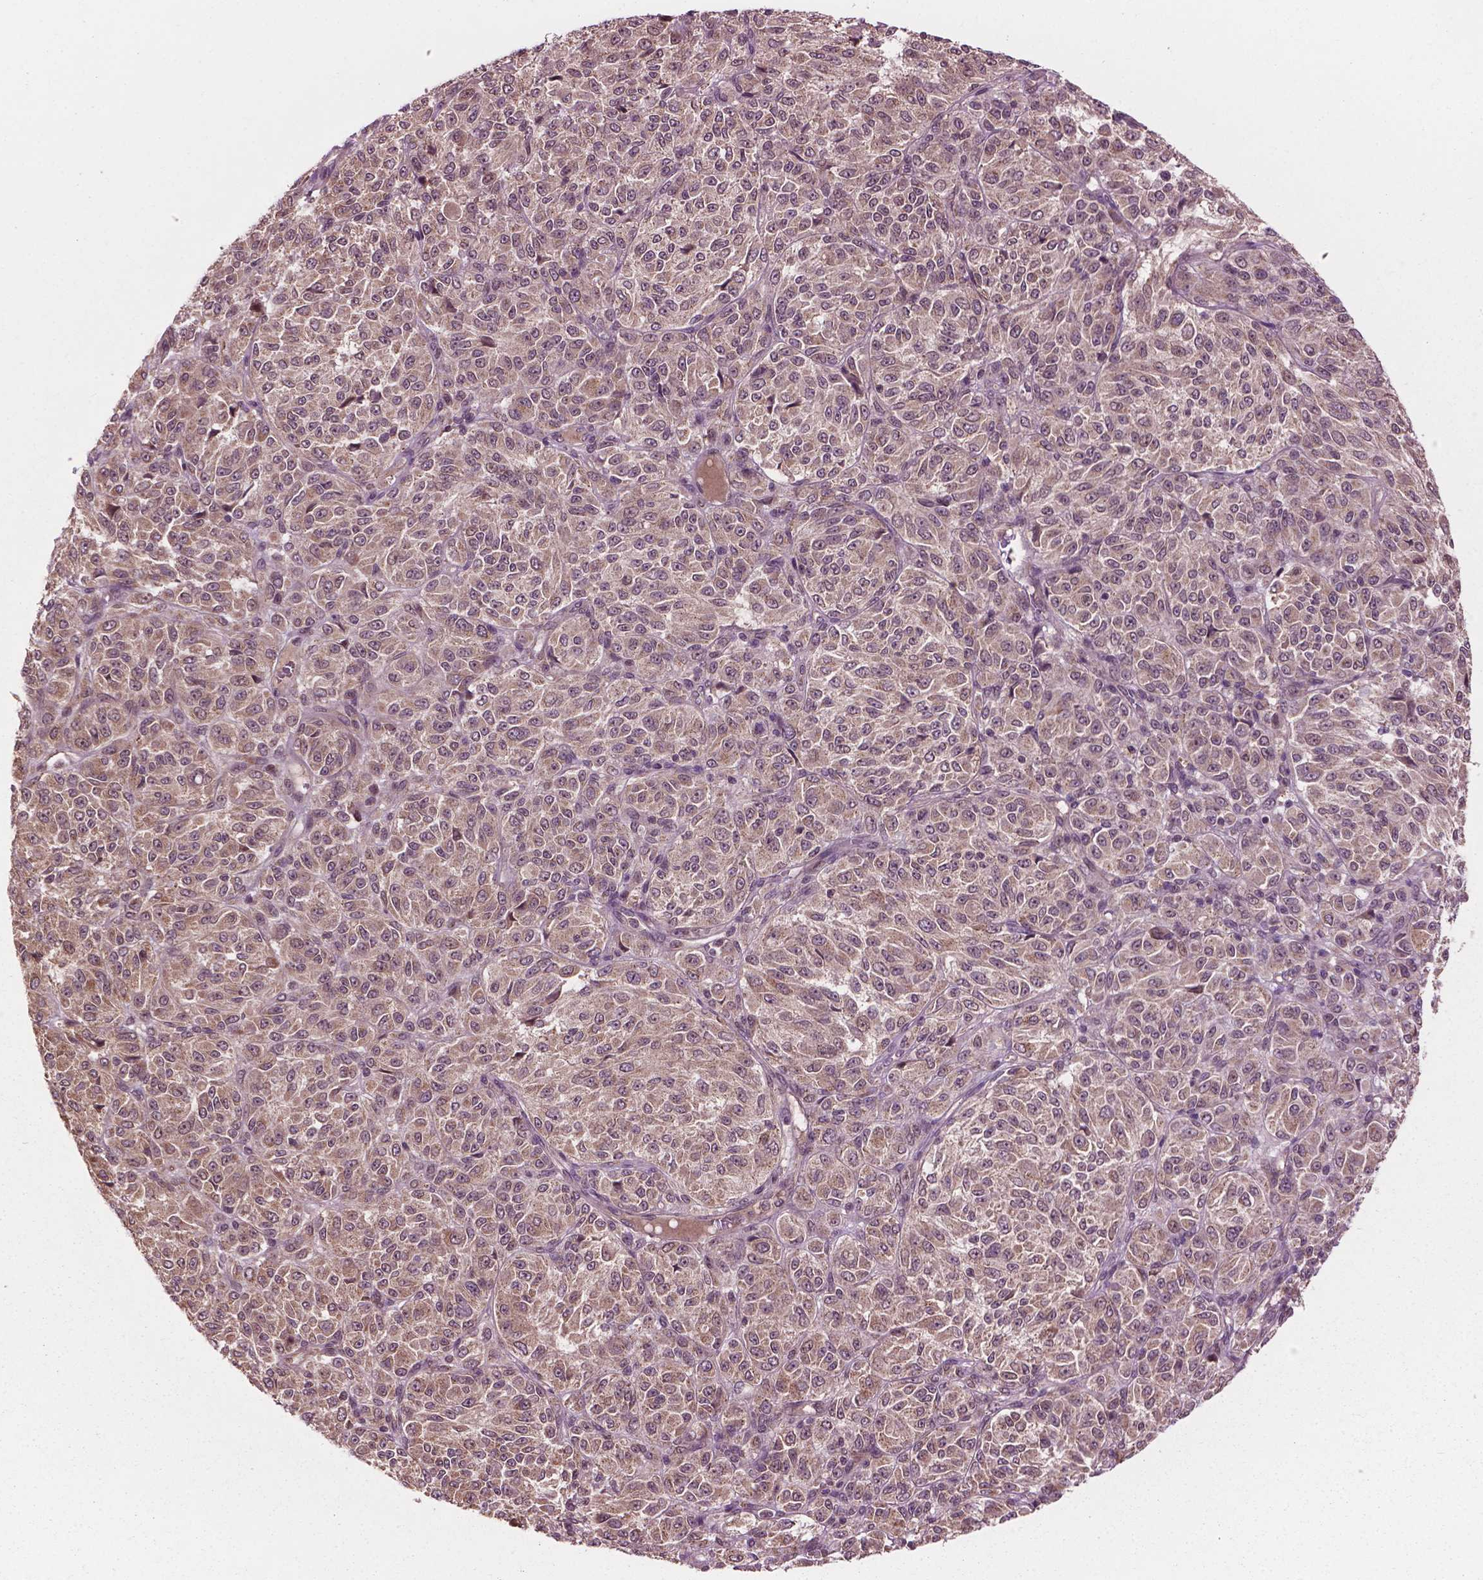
{"staining": {"intensity": "moderate", "quantity": "<25%", "location": "cytoplasmic/membranous"}, "tissue": "melanoma", "cell_type": "Tumor cells", "image_type": "cancer", "snomed": [{"axis": "morphology", "description": "Malignant melanoma, Metastatic site"}, {"axis": "topography", "description": "Brain"}], "caption": "Protein staining of melanoma tissue displays moderate cytoplasmic/membranous expression in approximately <25% of tumor cells.", "gene": "PPP1CB", "patient": {"sex": "female", "age": 56}}